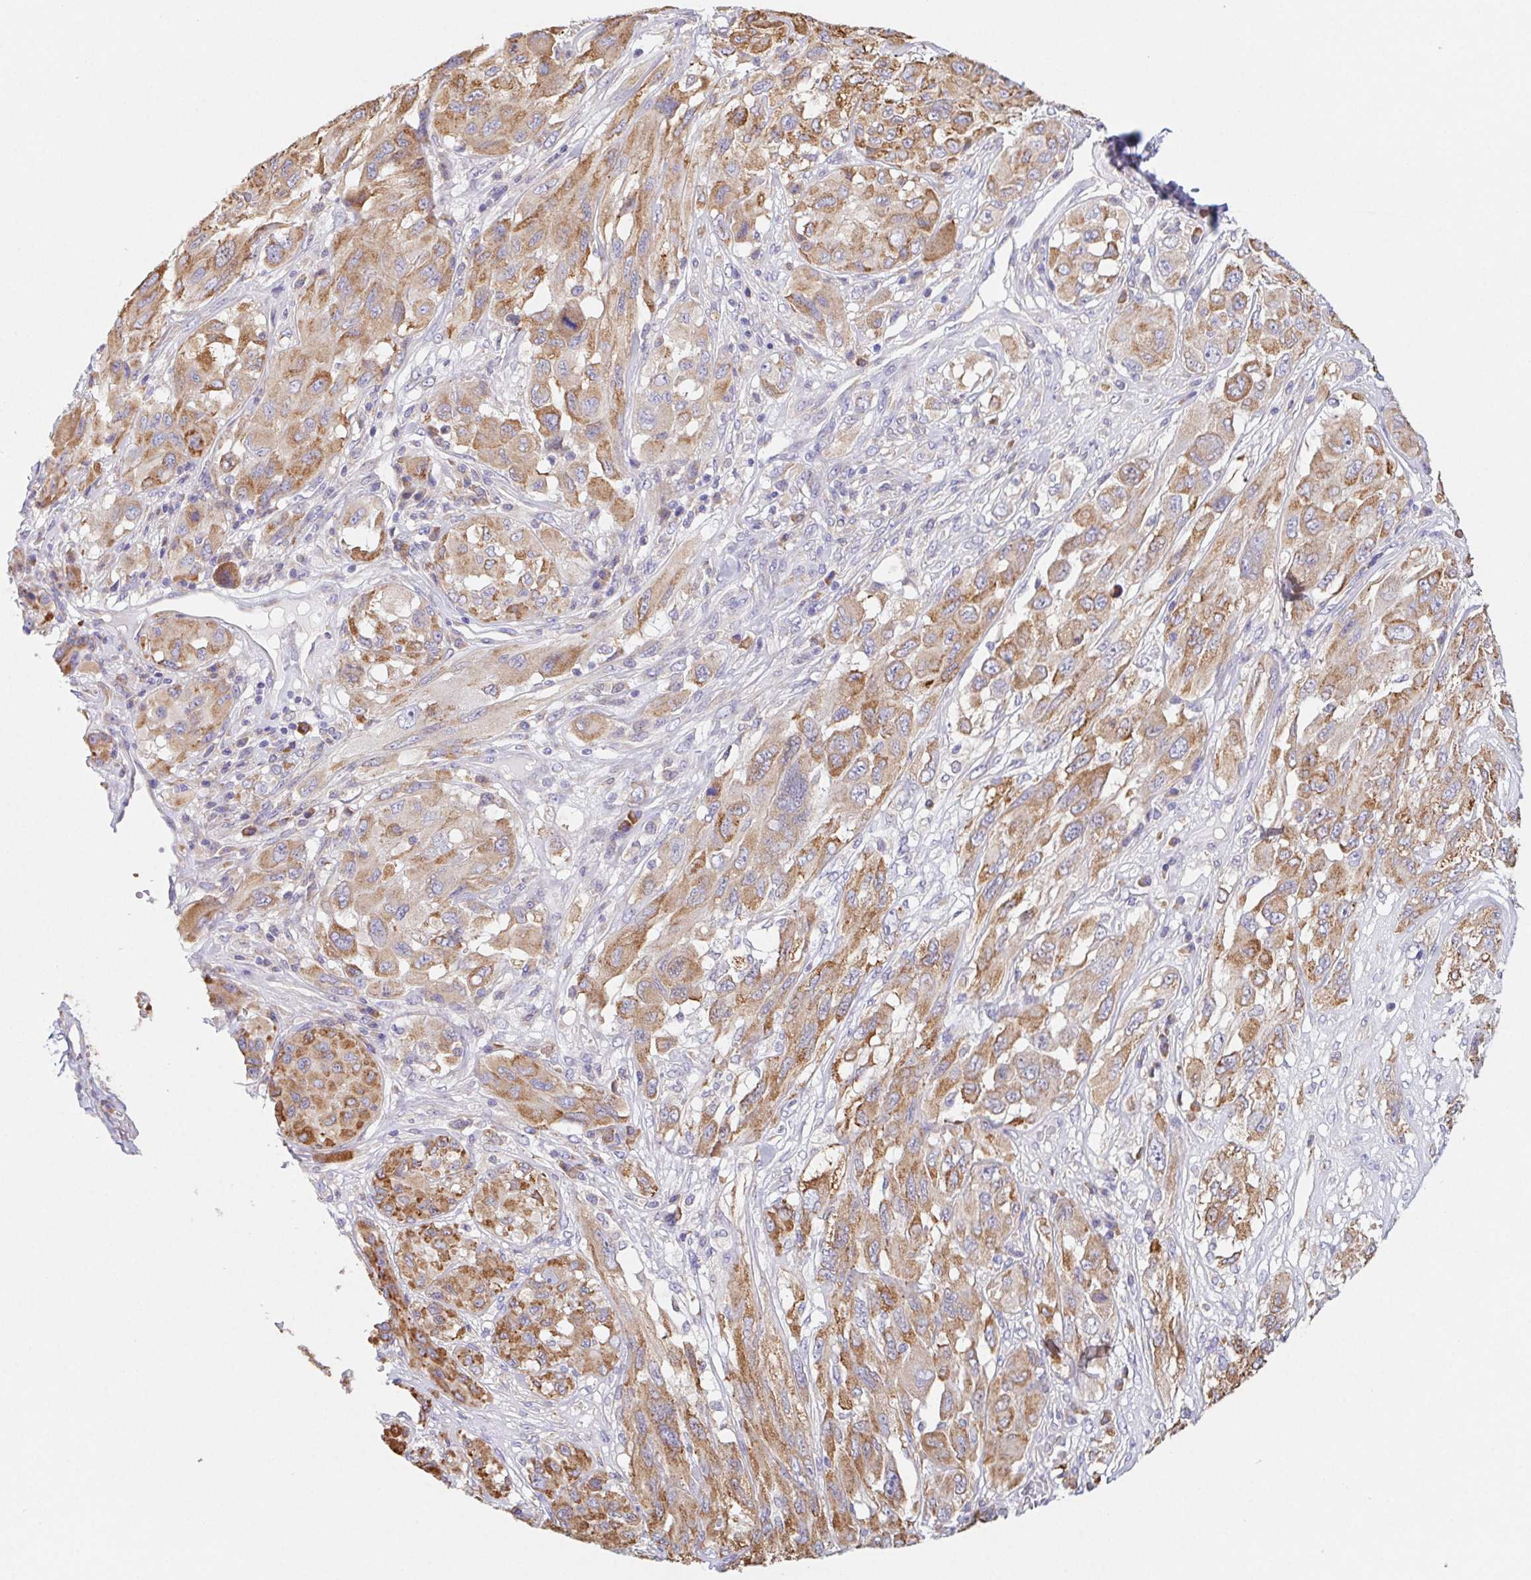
{"staining": {"intensity": "moderate", "quantity": ">75%", "location": "cytoplasmic/membranous"}, "tissue": "melanoma", "cell_type": "Tumor cells", "image_type": "cancer", "snomed": [{"axis": "morphology", "description": "Malignant melanoma, NOS"}, {"axis": "topography", "description": "Skin"}], "caption": "Immunohistochemistry (DAB (3,3'-diaminobenzidine)) staining of melanoma reveals moderate cytoplasmic/membranous protein staining in approximately >75% of tumor cells.", "gene": "ADAM8", "patient": {"sex": "female", "age": 91}}